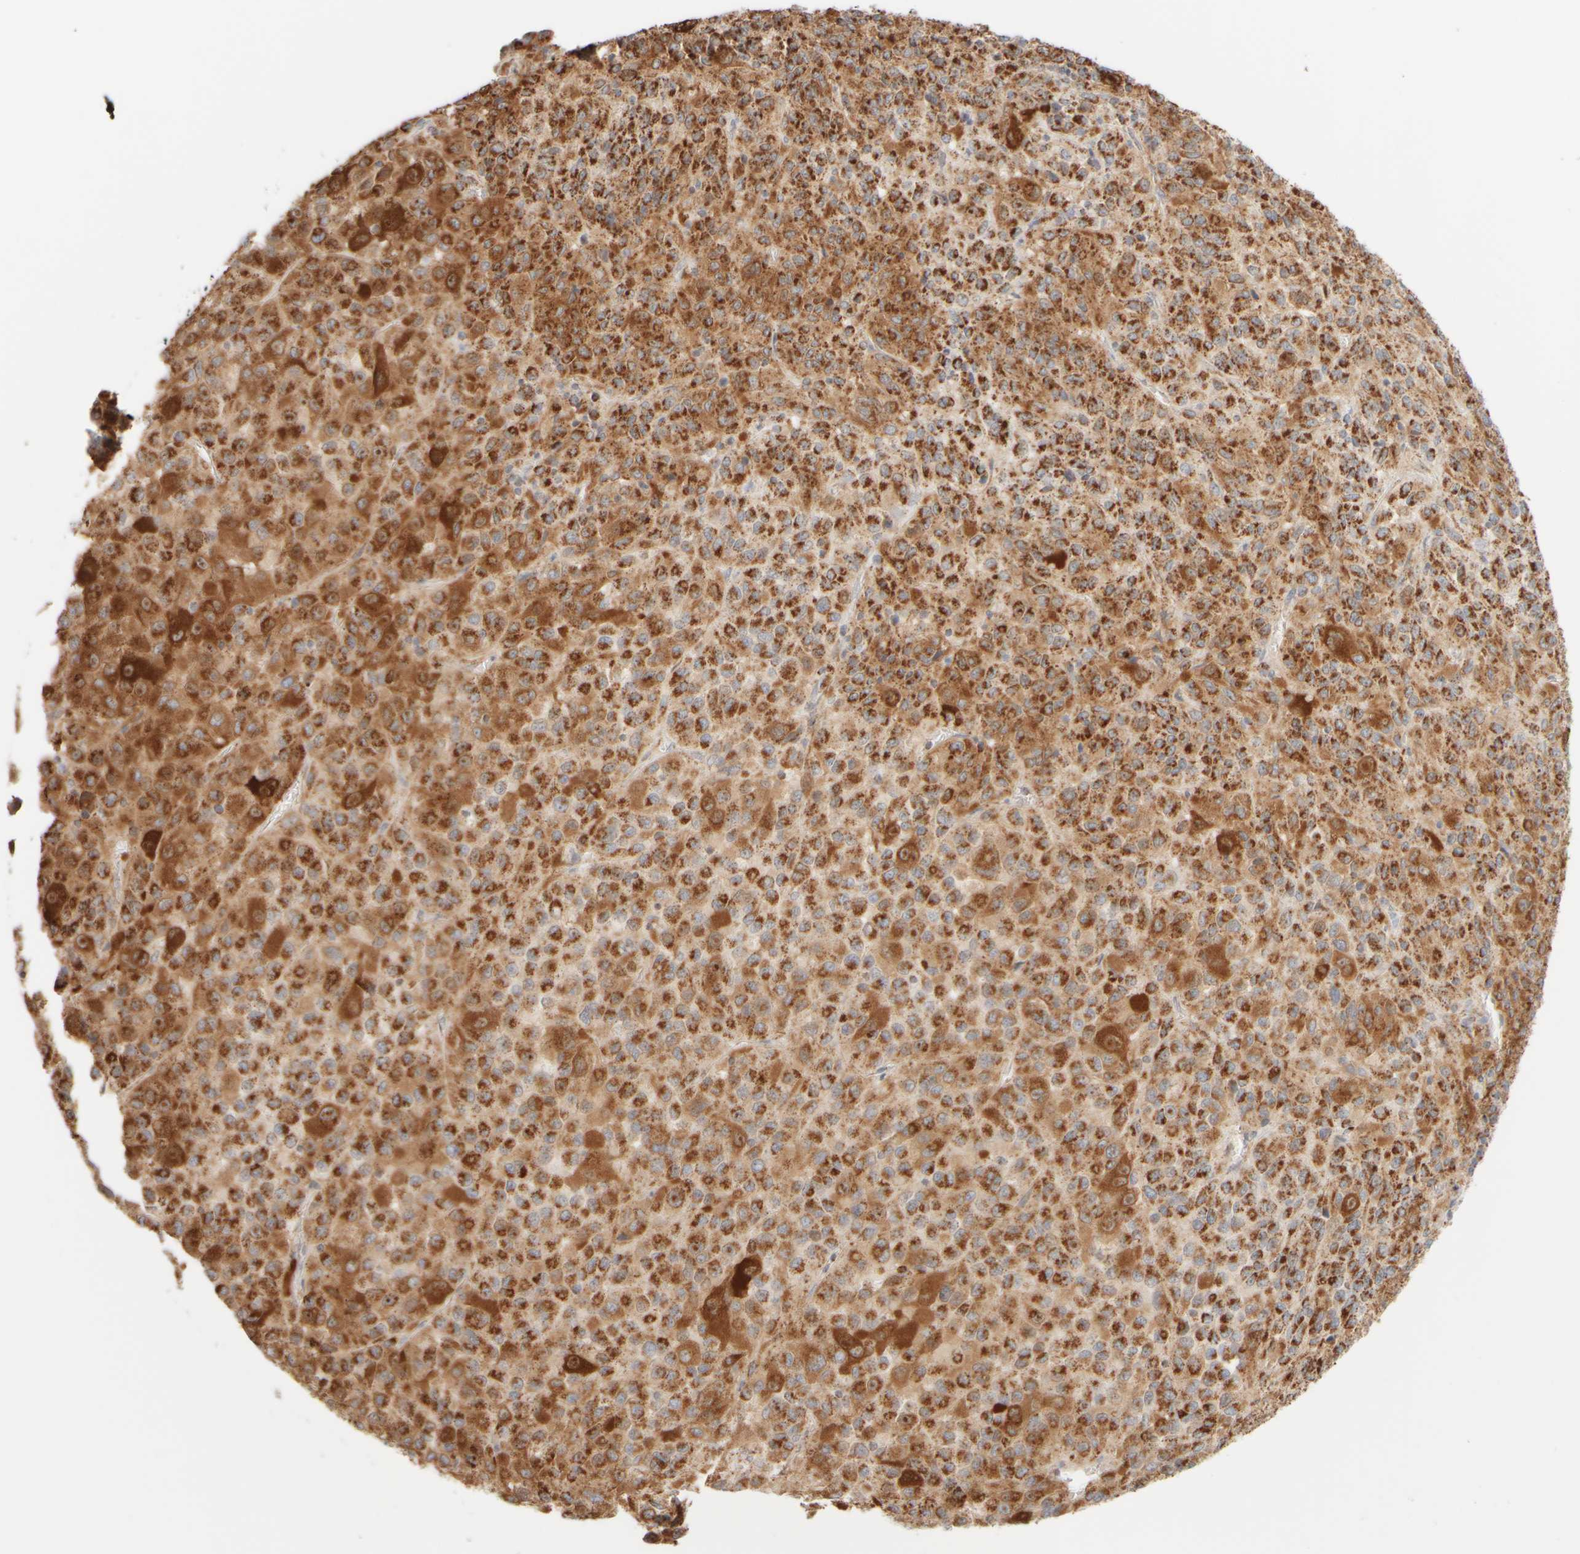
{"staining": {"intensity": "moderate", "quantity": ">75%", "location": "cytoplasmic/membranous"}, "tissue": "melanoma", "cell_type": "Tumor cells", "image_type": "cancer", "snomed": [{"axis": "morphology", "description": "Malignant melanoma, Metastatic site"}, {"axis": "topography", "description": "Lung"}], "caption": "The immunohistochemical stain shows moderate cytoplasmic/membranous positivity in tumor cells of melanoma tissue.", "gene": "PPM1K", "patient": {"sex": "male", "age": 64}}